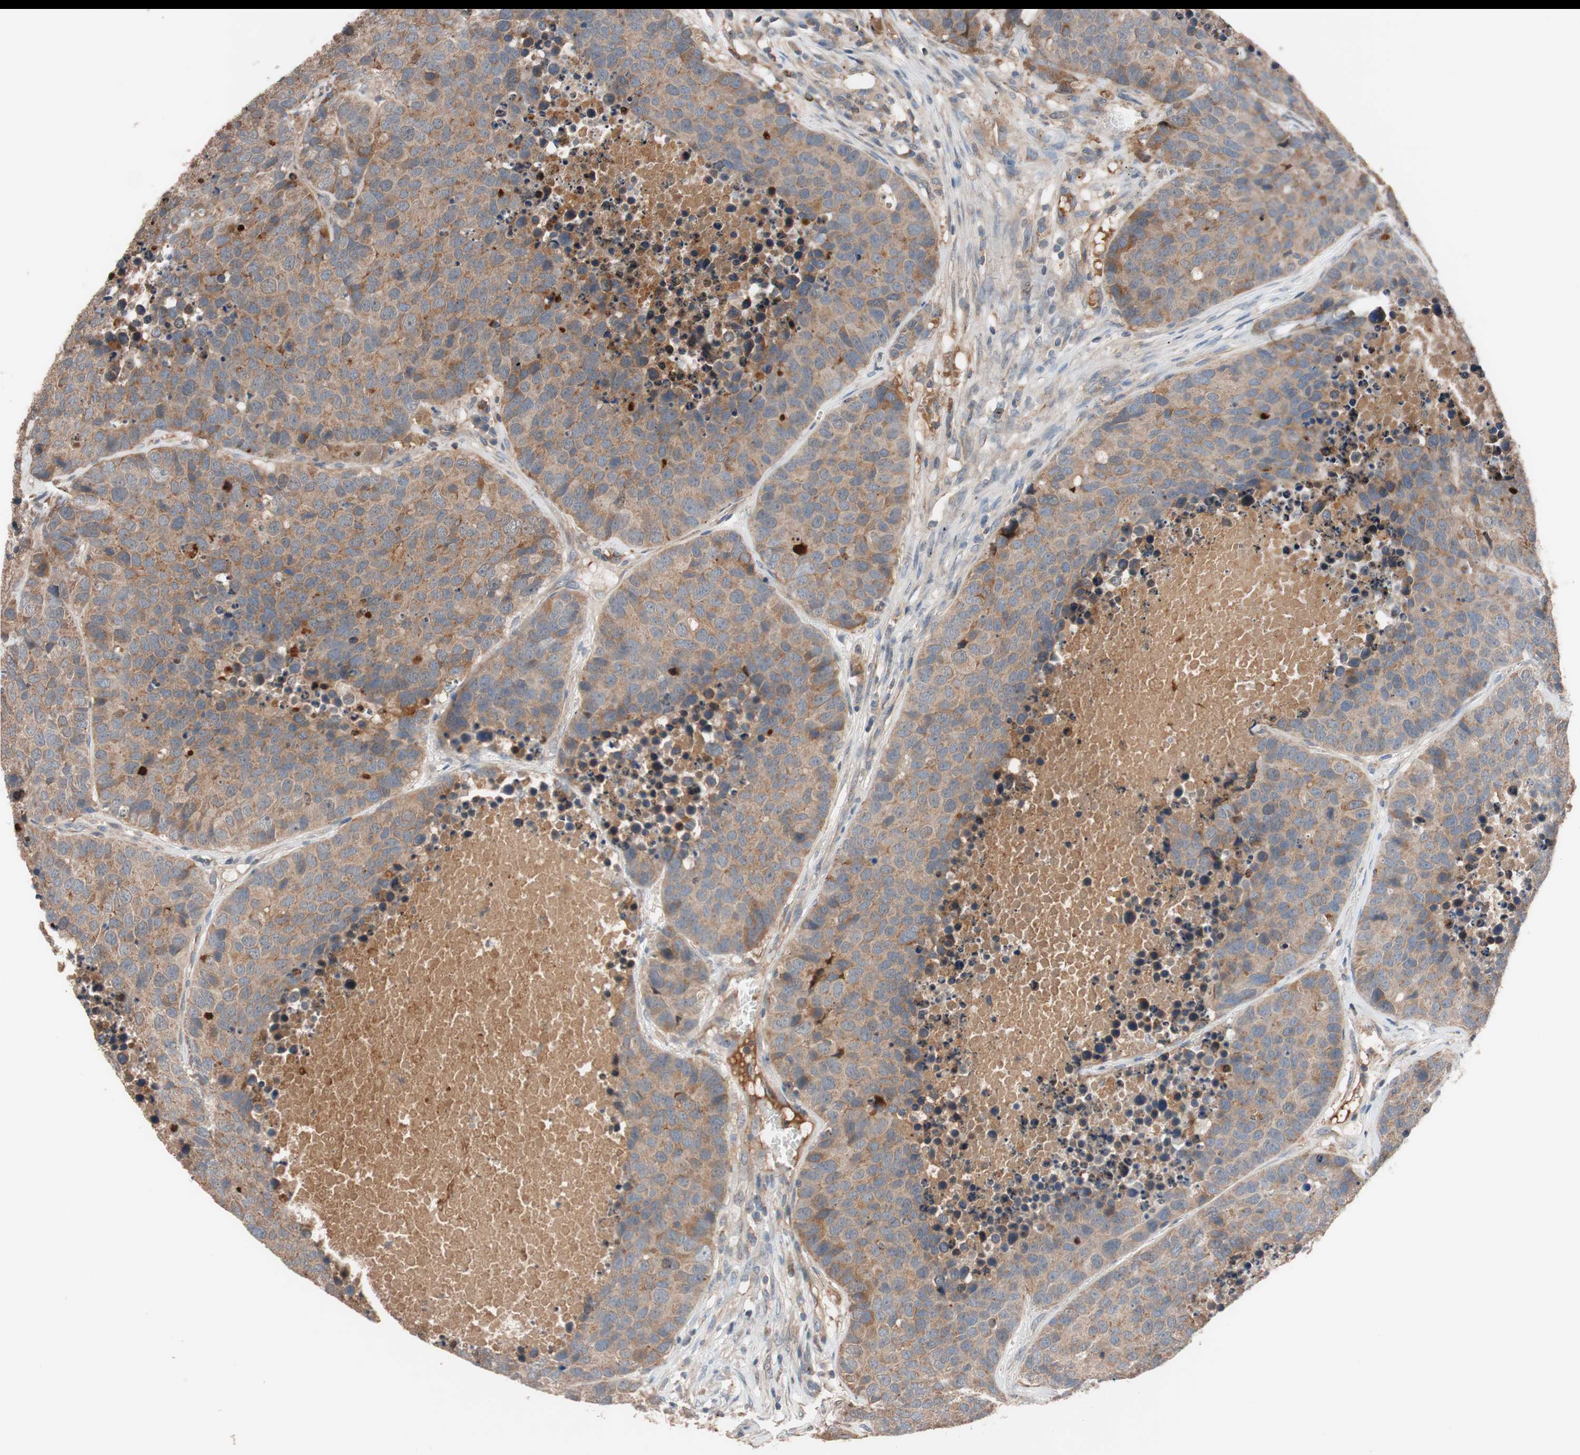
{"staining": {"intensity": "moderate", "quantity": ">75%", "location": "cytoplasmic/membranous"}, "tissue": "carcinoid", "cell_type": "Tumor cells", "image_type": "cancer", "snomed": [{"axis": "morphology", "description": "Carcinoid, malignant, NOS"}, {"axis": "topography", "description": "Lung"}], "caption": "Human carcinoid stained with a brown dye reveals moderate cytoplasmic/membranous positive positivity in about >75% of tumor cells.", "gene": "SDC4", "patient": {"sex": "male", "age": 60}}